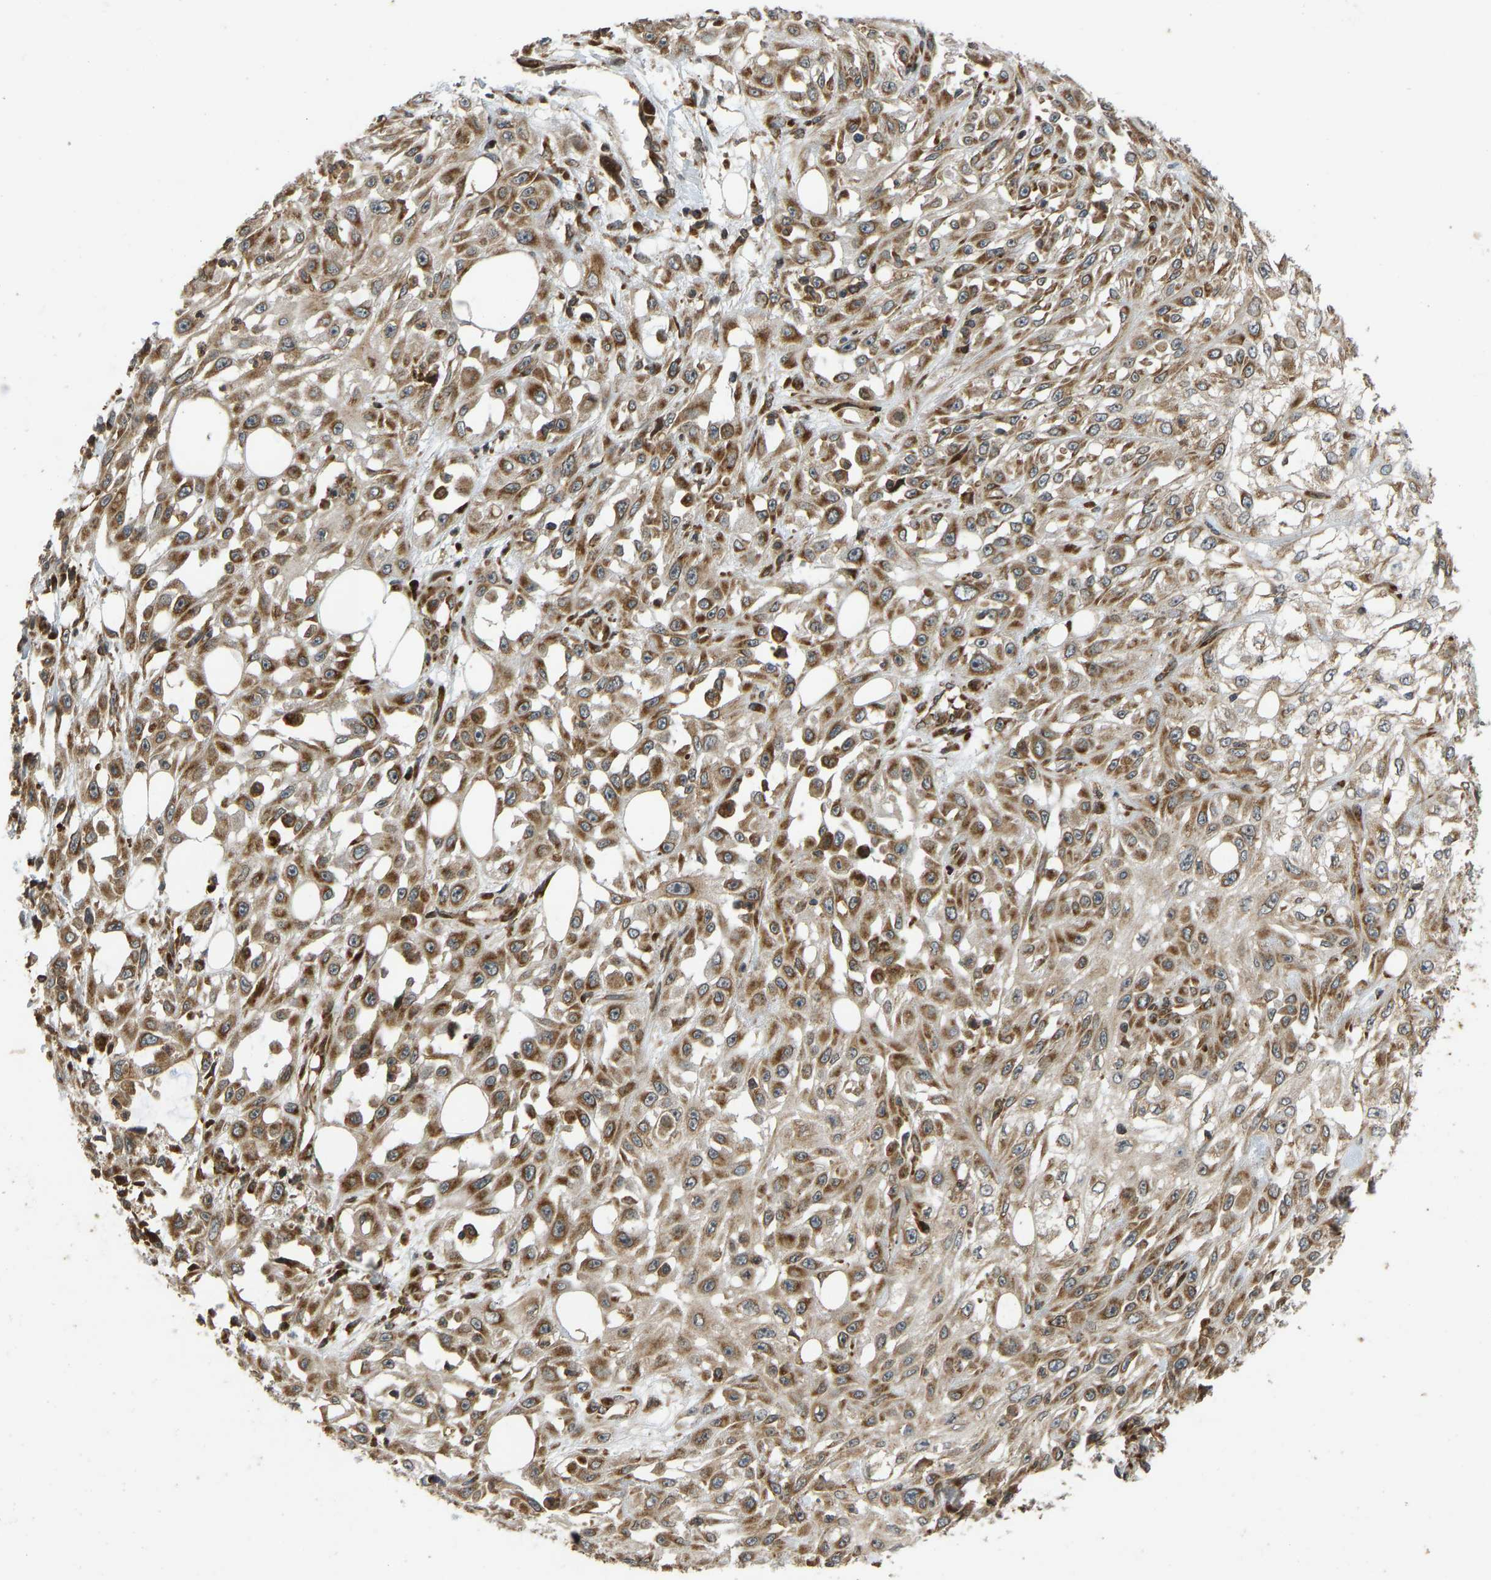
{"staining": {"intensity": "moderate", "quantity": ">75%", "location": "cytoplasmic/membranous"}, "tissue": "skin cancer", "cell_type": "Tumor cells", "image_type": "cancer", "snomed": [{"axis": "morphology", "description": "Squamous cell carcinoma, NOS"}, {"axis": "morphology", "description": "Squamous cell carcinoma, metastatic, NOS"}, {"axis": "topography", "description": "Skin"}, {"axis": "topography", "description": "Lymph node"}], "caption": "Immunohistochemical staining of skin squamous cell carcinoma demonstrates medium levels of moderate cytoplasmic/membranous positivity in about >75% of tumor cells.", "gene": "RPN2", "patient": {"sex": "male", "age": 75}}